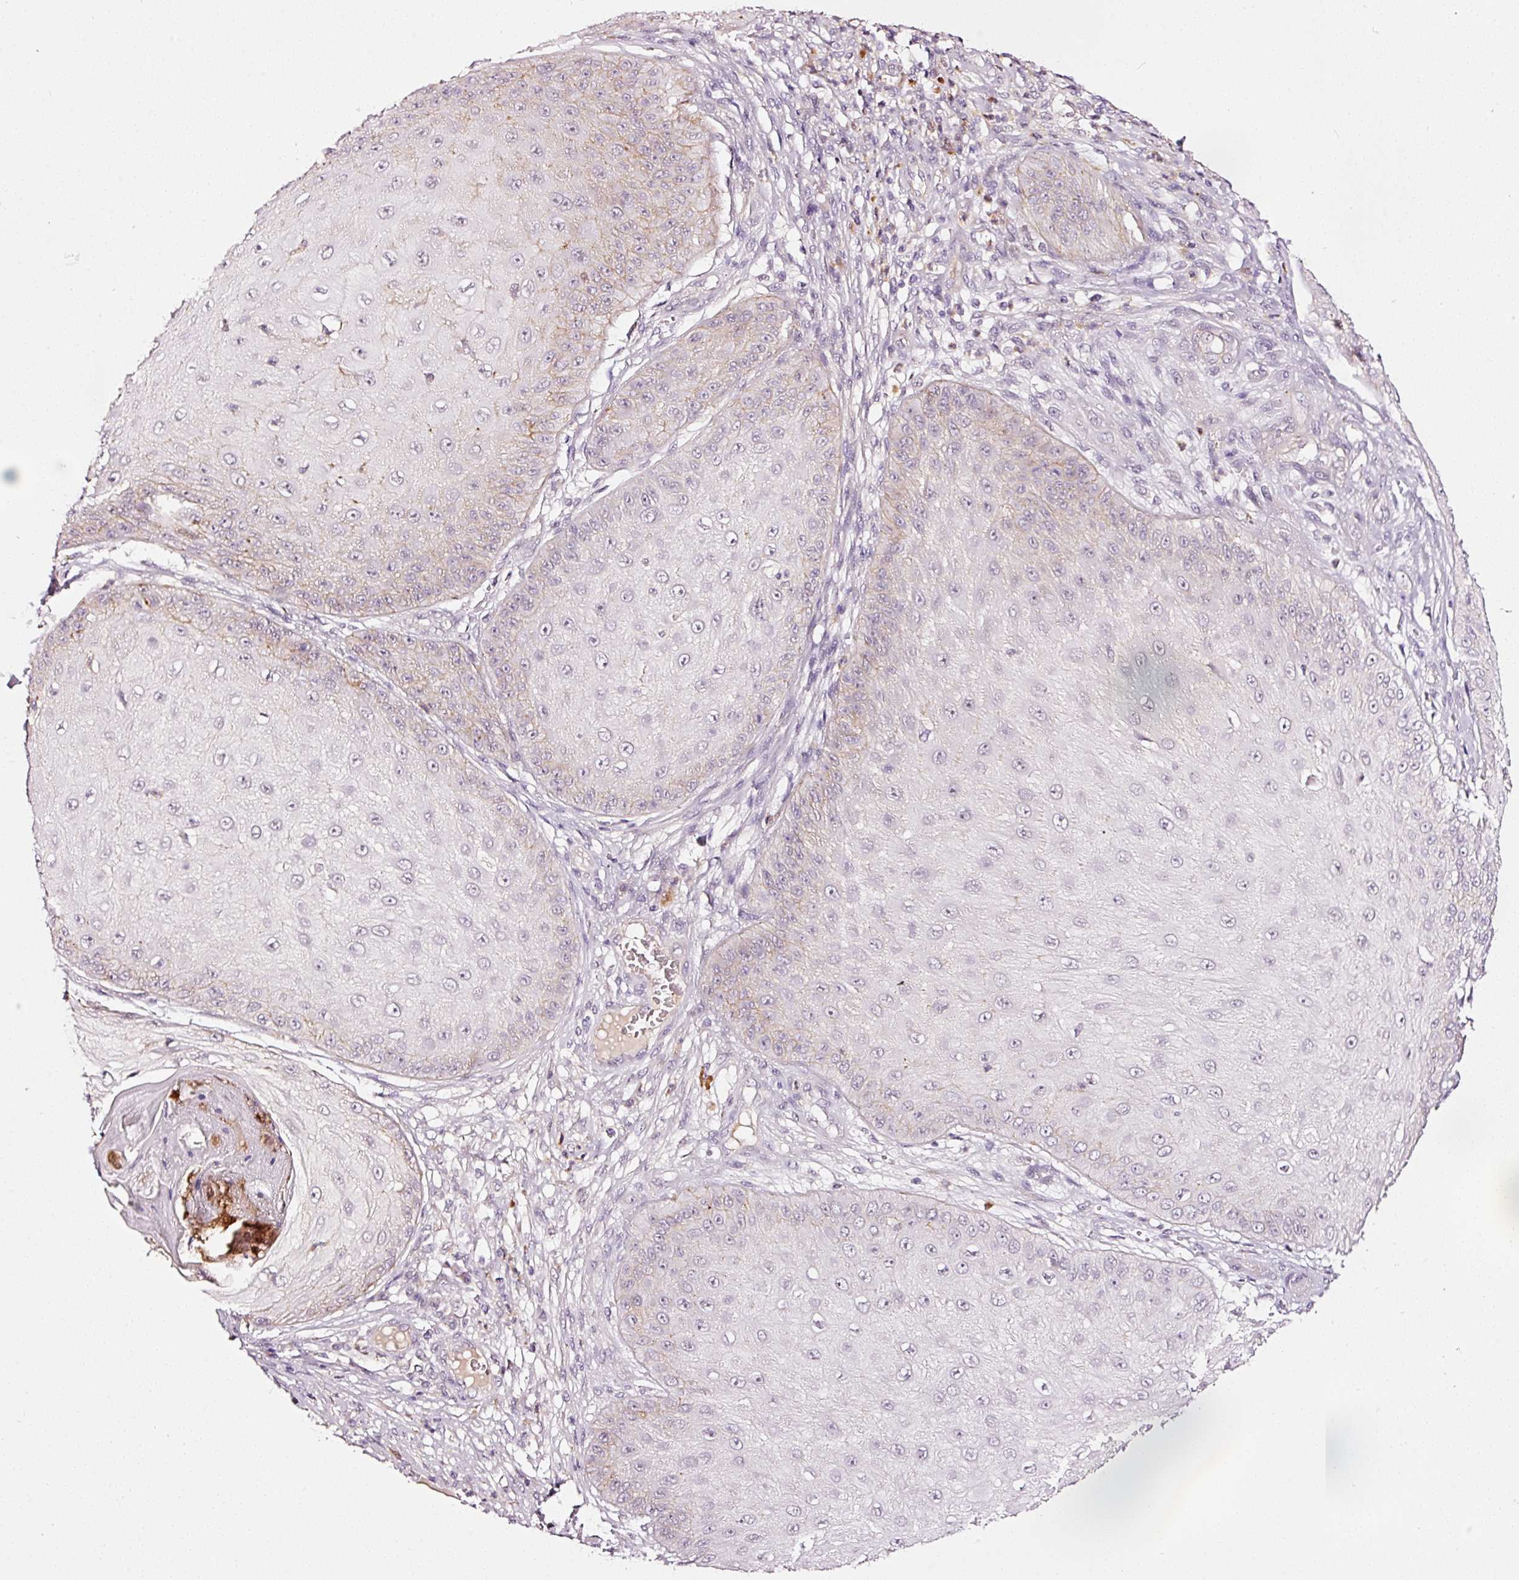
{"staining": {"intensity": "negative", "quantity": "none", "location": "none"}, "tissue": "skin cancer", "cell_type": "Tumor cells", "image_type": "cancer", "snomed": [{"axis": "morphology", "description": "Squamous cell carcinoma, NOS"}, {"axis": "topography", "description": "Skin"}], "caption": "A high-resolution photomicrograph shows immunohistochemistry staining of skin cancer (squamous cell carcinoma), which reveals no significant expression in tumor cells.", "gene": "ABCB4", "patient": {"sex": "male", "age": 70}}